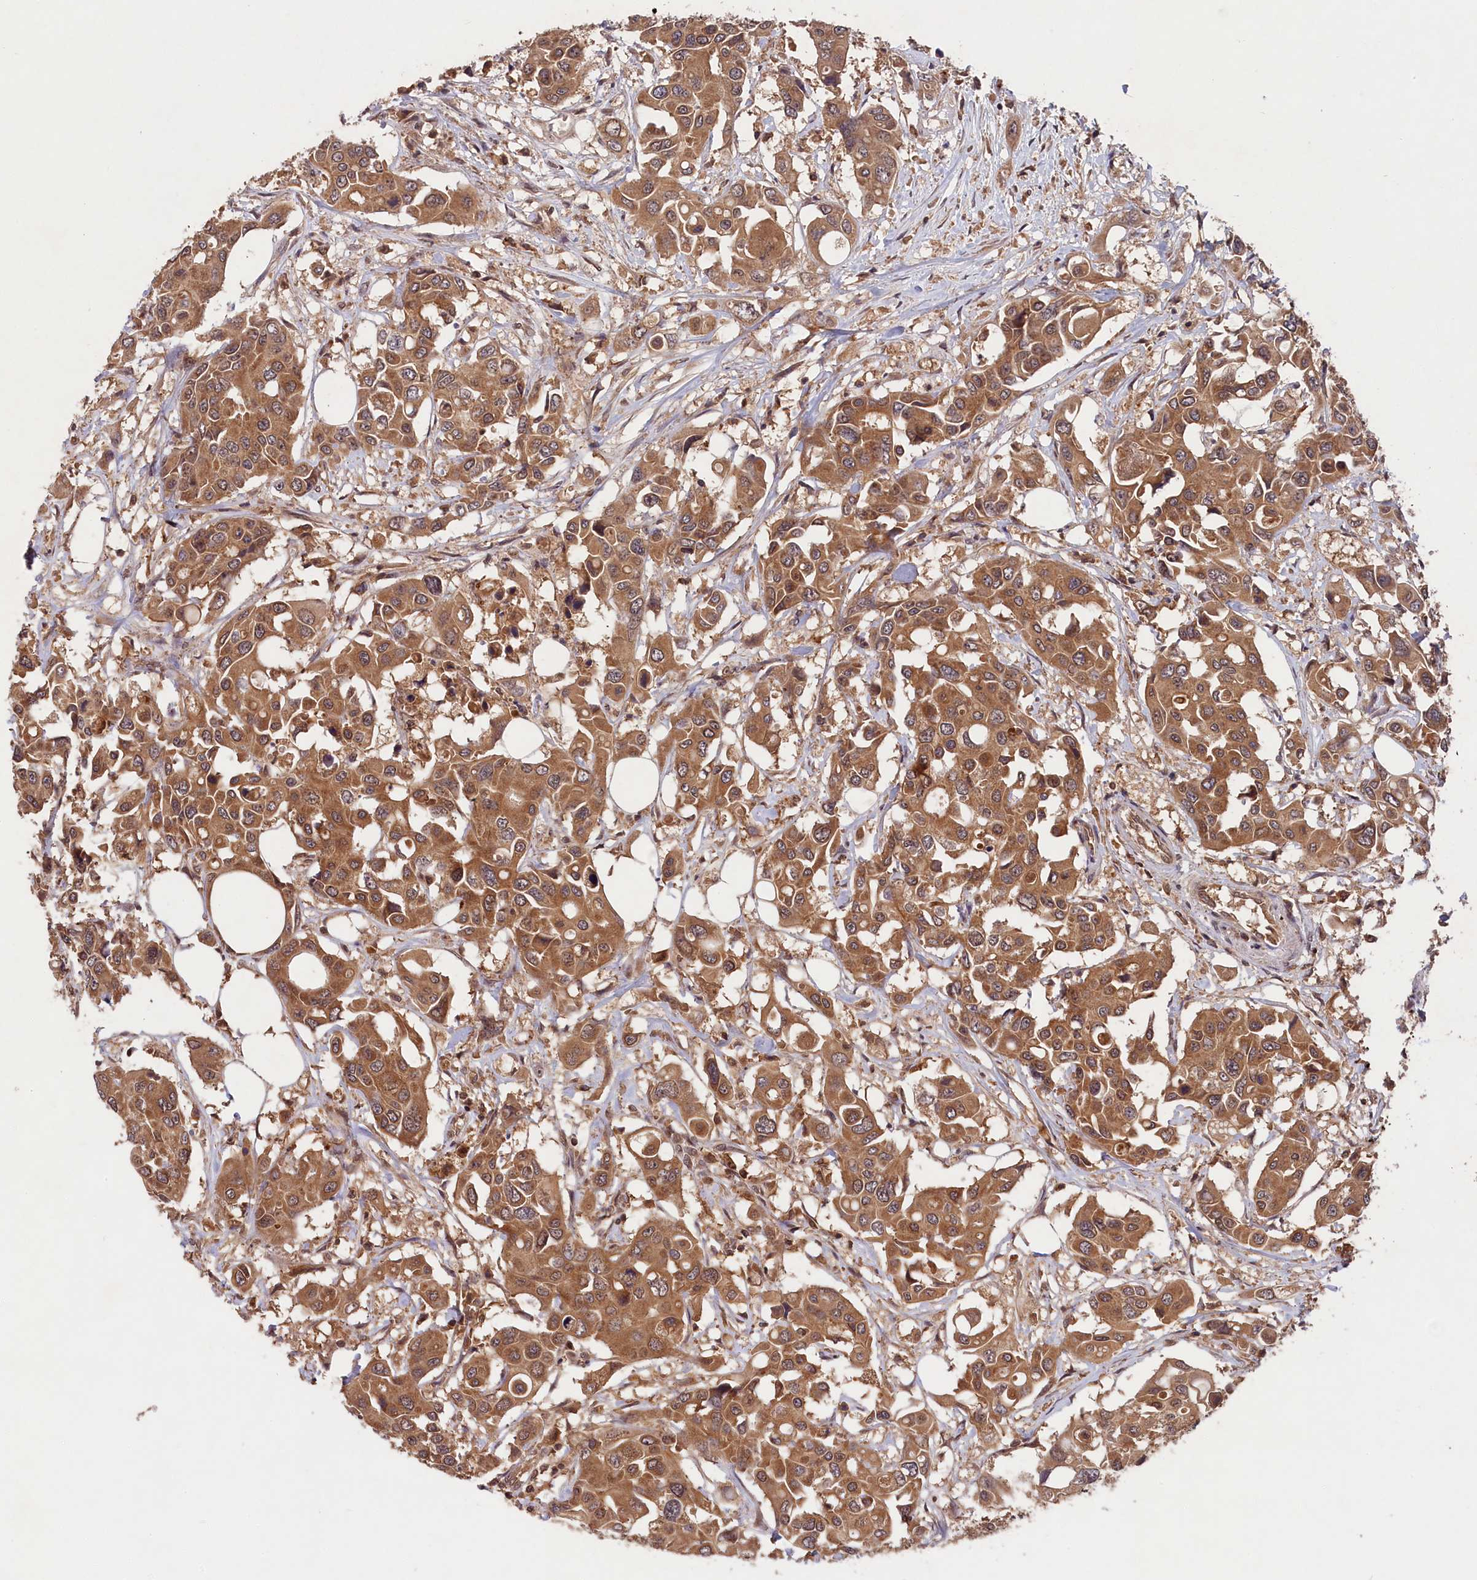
{"staining": {"intensity": "moderate", "quantity": ">75%", "location": "cytoplasmic/membranous"}, "tissue": "colorectal cancer", "cell_type": "Tumor cells", "image_type": "cancer", "snomed": [{"axis": "morphology", "description": "Adenocarcinoma, NOS"}, {"axis": "topography", "description": "Colon"}], "caption": "Protein expression analysis of human colorectal adenocarcinoma reveals moderate cytoplasmic/membranous staining in approximately >75% of tumor cells.", "gene": "CHAC1", "patient": {"sex": "male", "age": 77}}